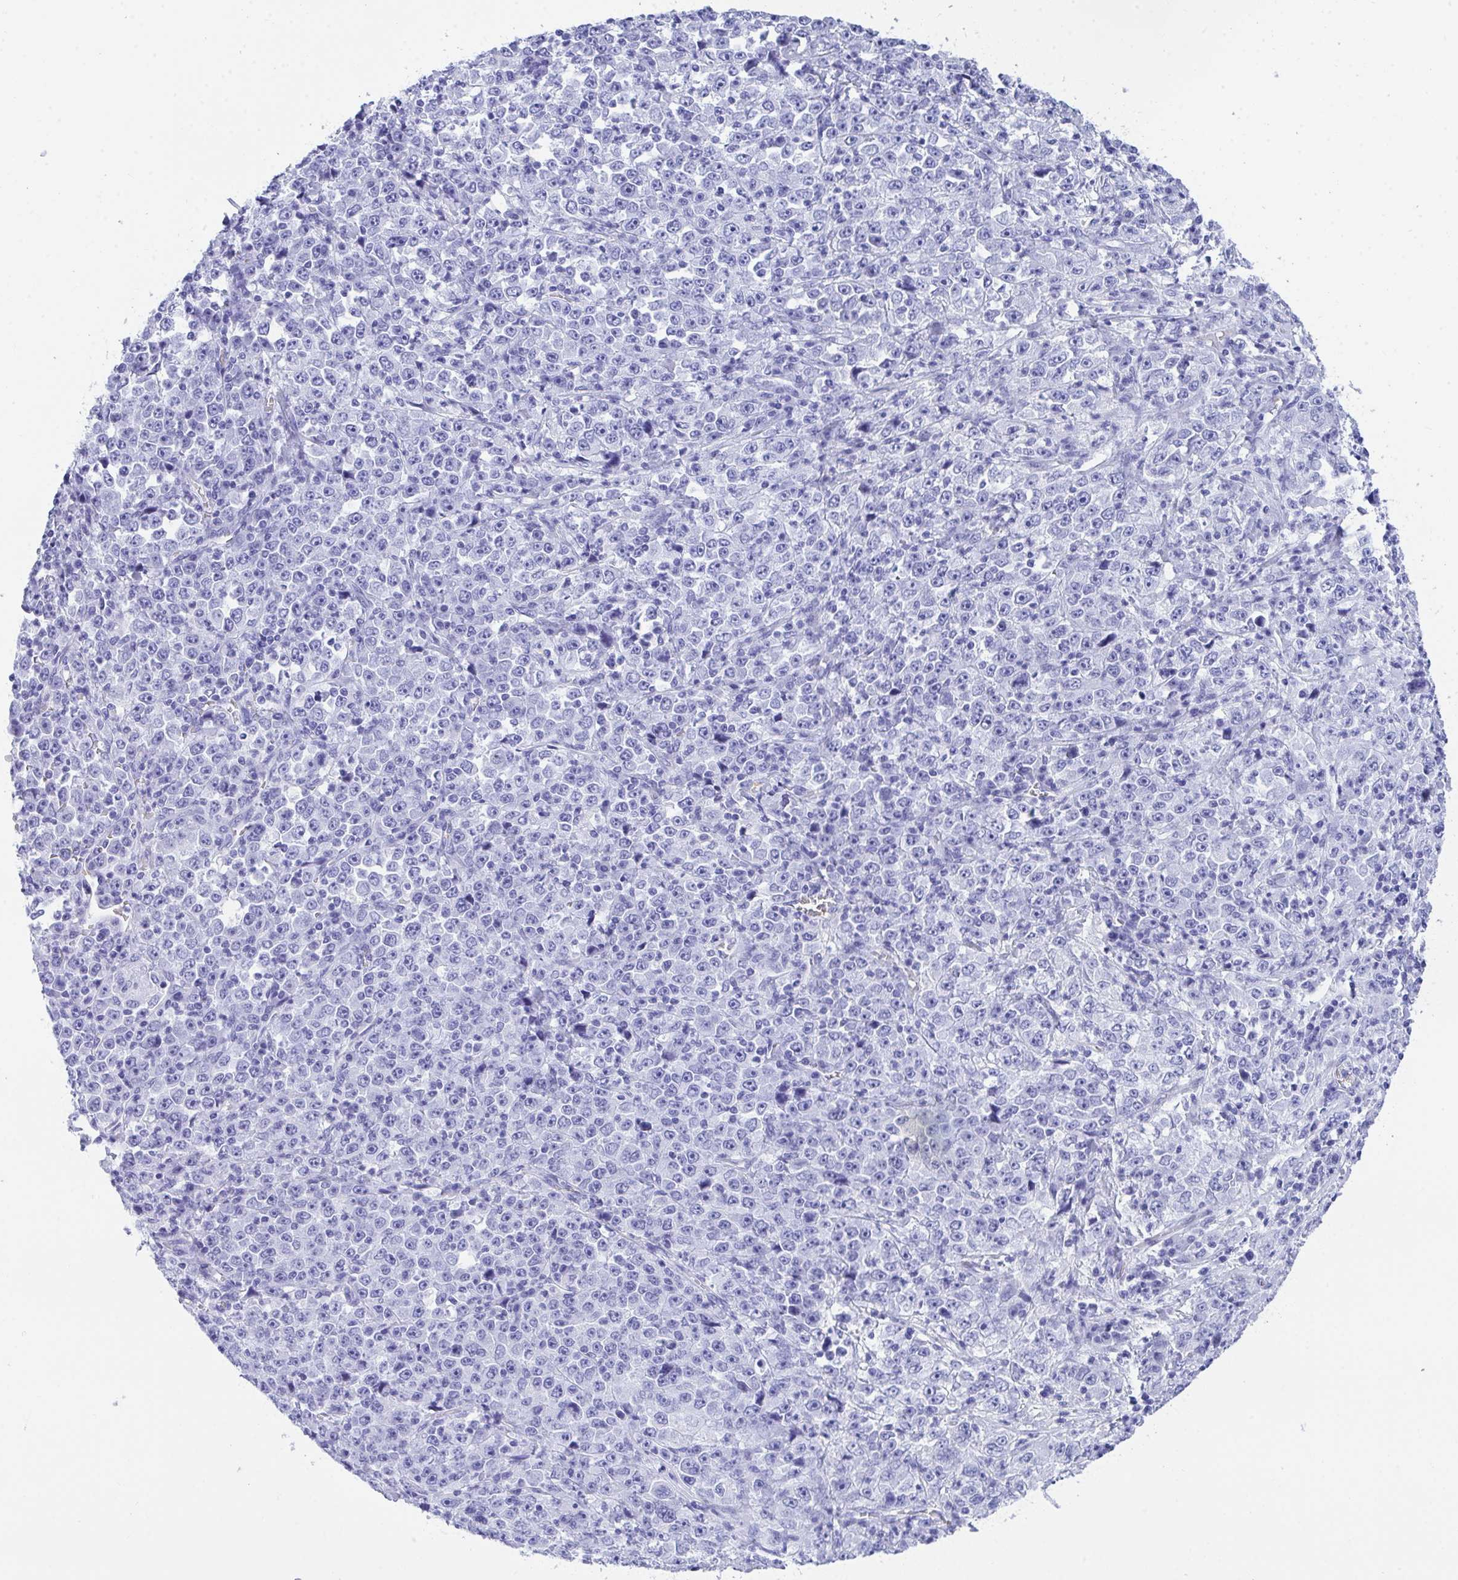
{"staining": {"intensity": "negative", "quantity": "none", "location": "none"}, "tissue": "stomach cancer", "cell_type": "Tumor cells", "image_type": "cancer", "snomed": [{"axis": "morphology", "description": "Normal tissue, NOS"}, {"axis": "morphology", "description": "Adenocarcinoma, NOS"}, {"axis": "topography", "description": "Stomach, upper"}, {"axis": "topography", "description": "Stomach"}], "caption": "There is no significant staining in tumor cells of stomach cancer.", "gene": "ANK1", "patient": {"sex": "male", "age": 59}}